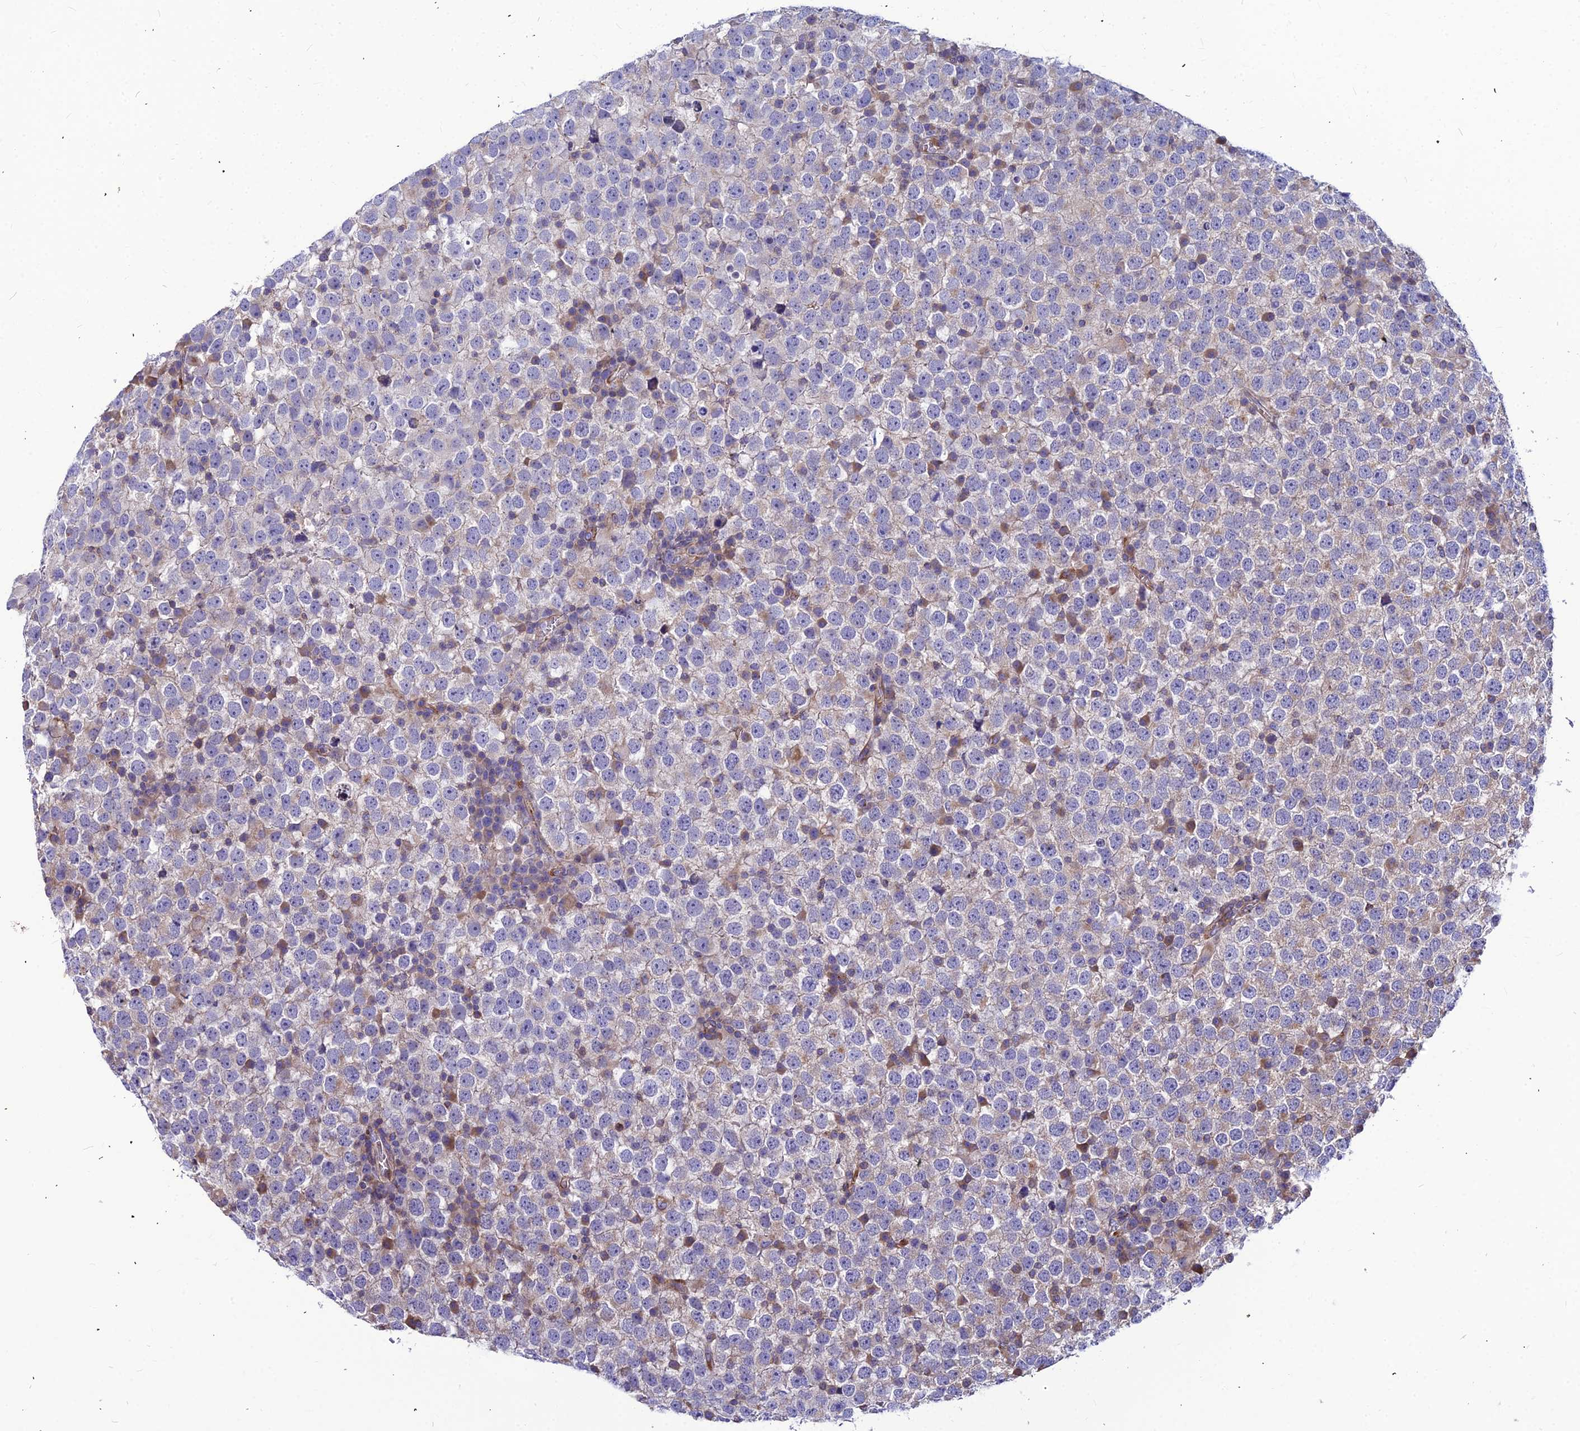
{"staining": {"intensity": "negative", "quantity": "none", "location": "none"}, "tissue": "testis cancer", "cell_type": "Tumor cells", "image_type": "cancer", "snomed": [{"axis": "morphology", "description": "Seminoma, NOS"}, {"axis": "topography", "description": "Testis"}], "caption": "This histopathology image is of testis seminoma stained with IHC to label a protein in brown with the nuclei are counter-stained blue. There is no expression in tumor cells. (IHC, brightfield microscopy, high magnification).", "gene": "ASPHD1", "patient": {"sex": "male", "age": 65}}